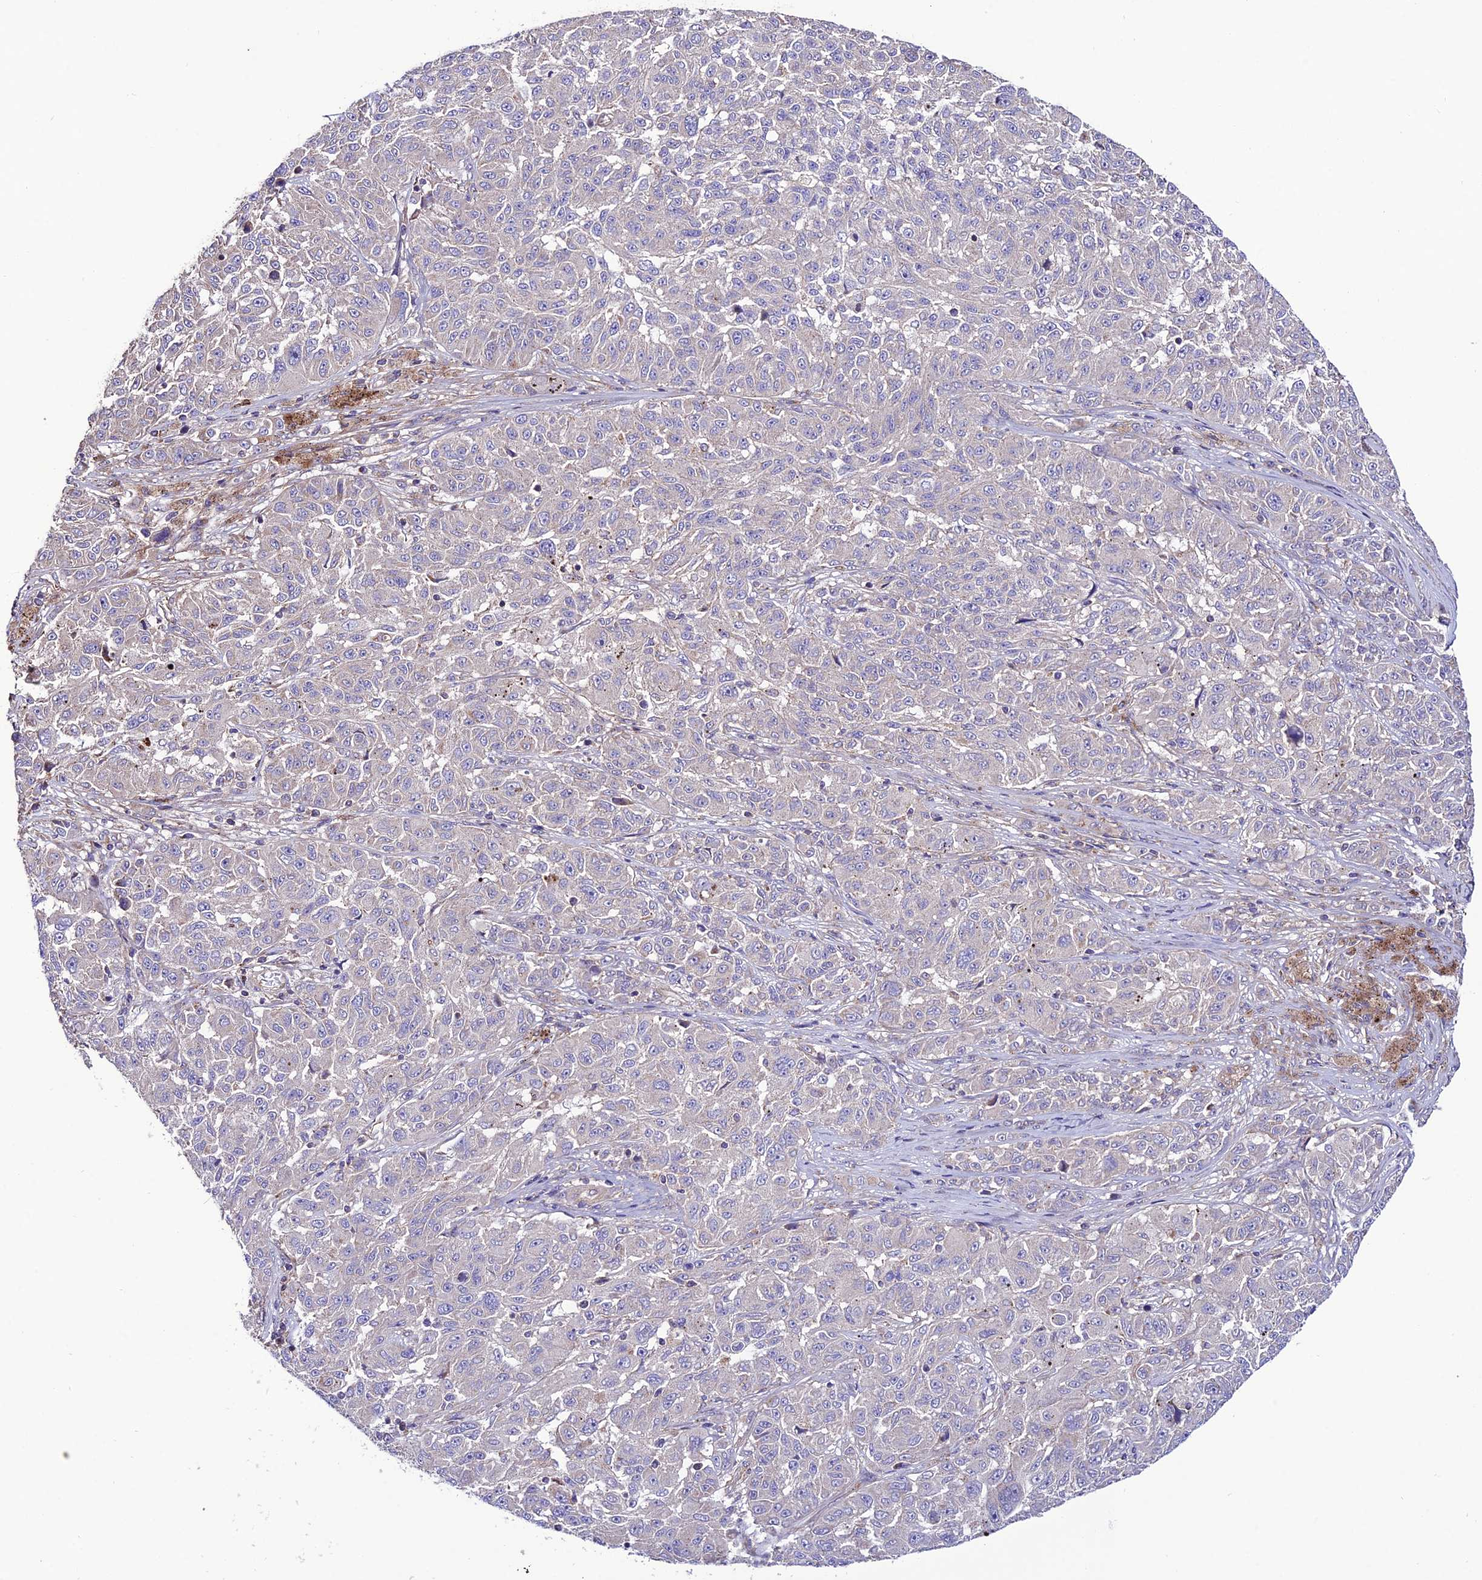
{"staining": {"intensity": "negative", "quantity": "none", "location": "none"}, "tissue": "melanoma", "cell_type": "Tumor cells", "image_type": "cancer", "snomed": [{"axis": "morphology", "description": "Malignant melanoma, NOS"}, {"axis": "topography", "description": "Skin"}], "caption": "DAB immunohistochemical staining of human malignant melanoma exhibits no significant expression in tumor cells.", "gene": "PPIL3", "patient": {"sex": "male", "age": 53}}